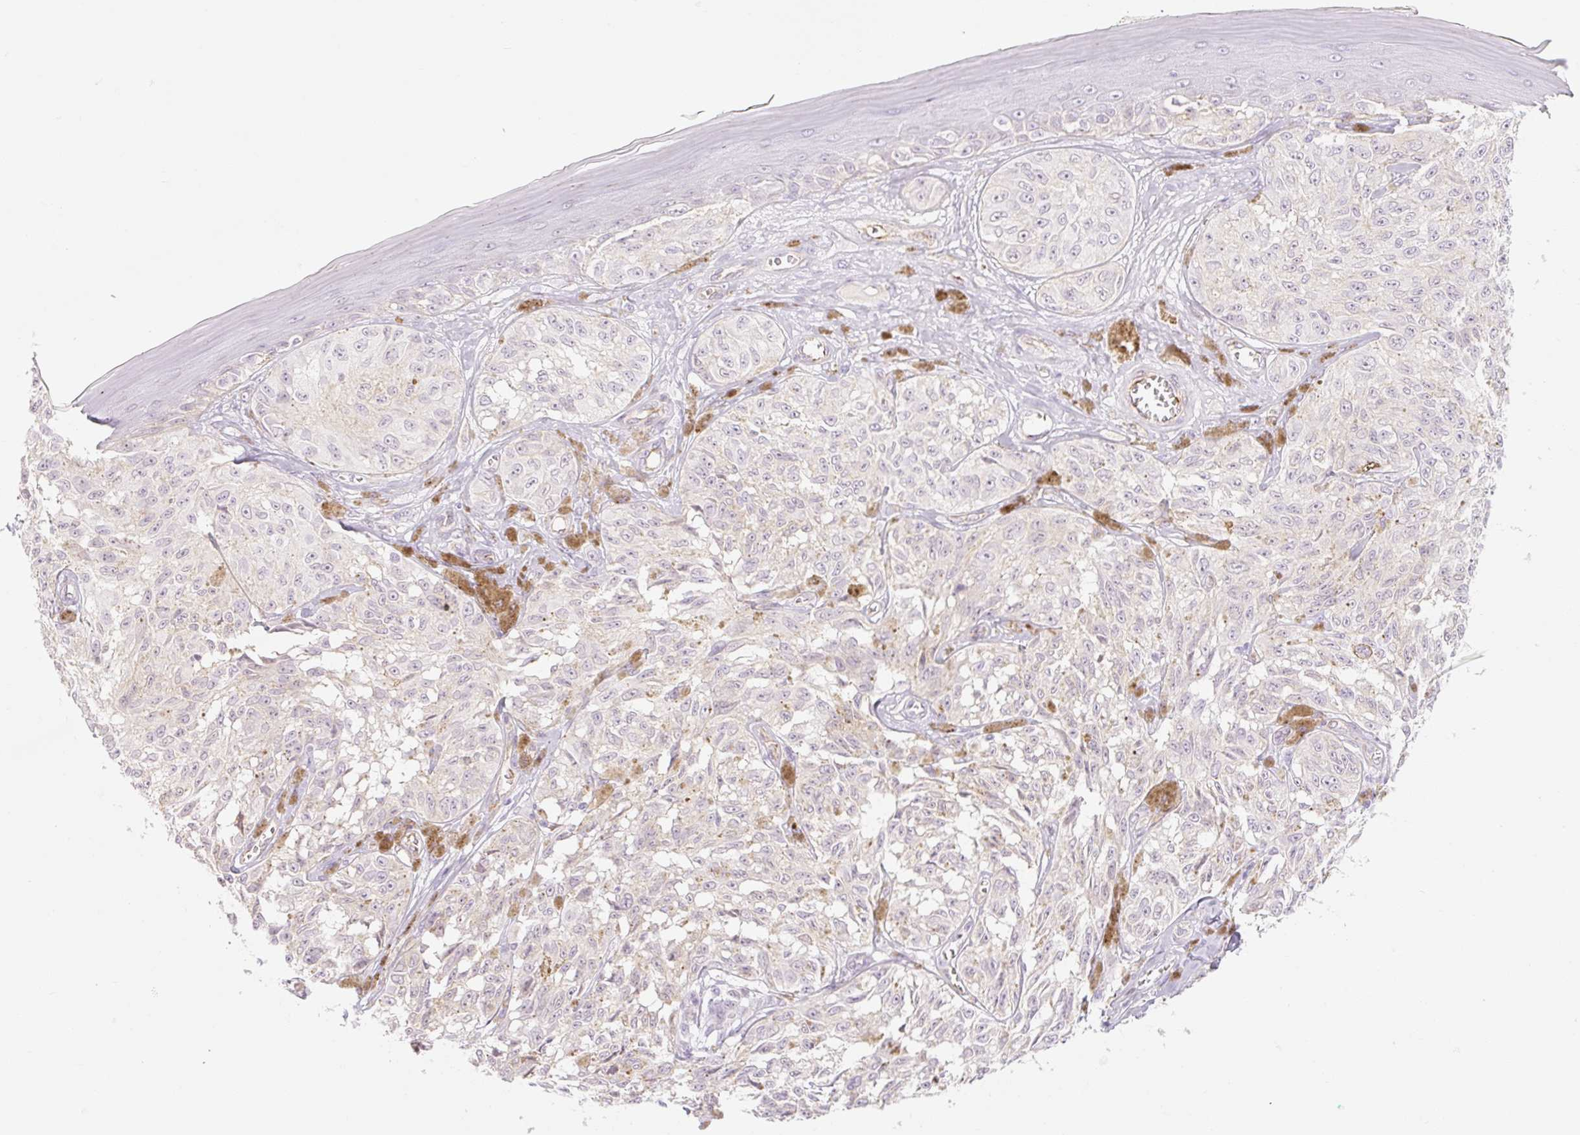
{"staining": {"intensity": "negative", "quantity": "none", "location": "none"}, "tissue": "melanoma", "cell_type": "Tumor cells", "image_type": "cancer", "snomed": [{"axis": "morphology", "description": "Malignant melanoma, NOS"}, {"axis": "topography", "description": "Skin"}], "caption": "Protein analysis of melanoma displays no significant expression in tumor cells.", "gene": "TAF1L", "patient": {"sex": "male", "age": 68}}